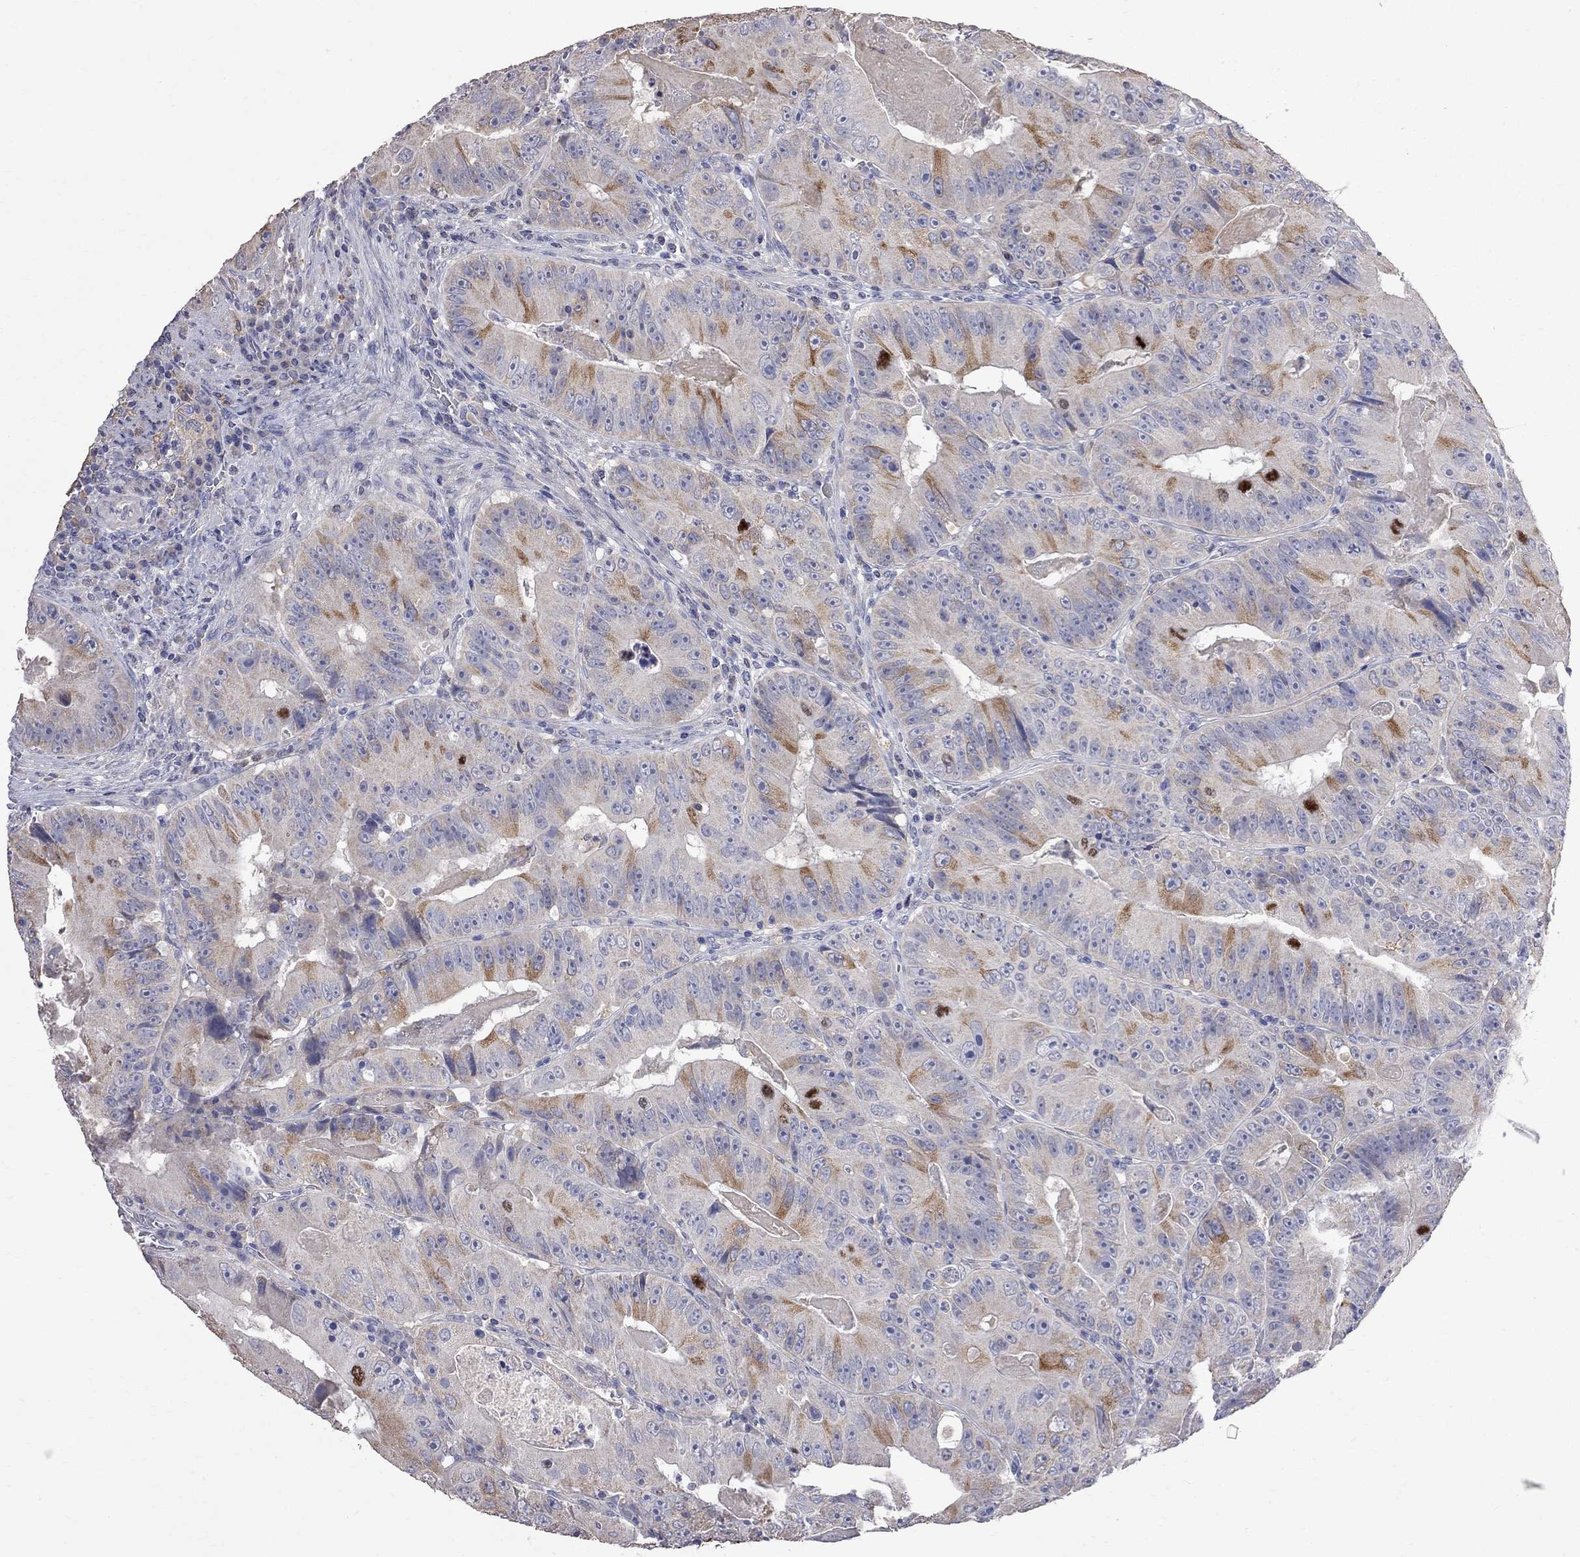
{"staining": {"intensity": "moderate", "quantity": "<25%", "location": "cytoplasmic/membranous"}, "tissue": "colorectal cancer", "cell_type": "Tumor cells", "image_type": "cancer", "snomed": [{"axis": "morphology", "description": "Adenocarcinoma, NOS"}, {"axis": "topography", "description": "Colon"}], "caption": "Colorectal cancer tissue reveals moderate cytoplasmic/membranous expression in about <25% of tumor cells", "gene": "CKAP2", "patient": {"sex": "female", "age": 86}}